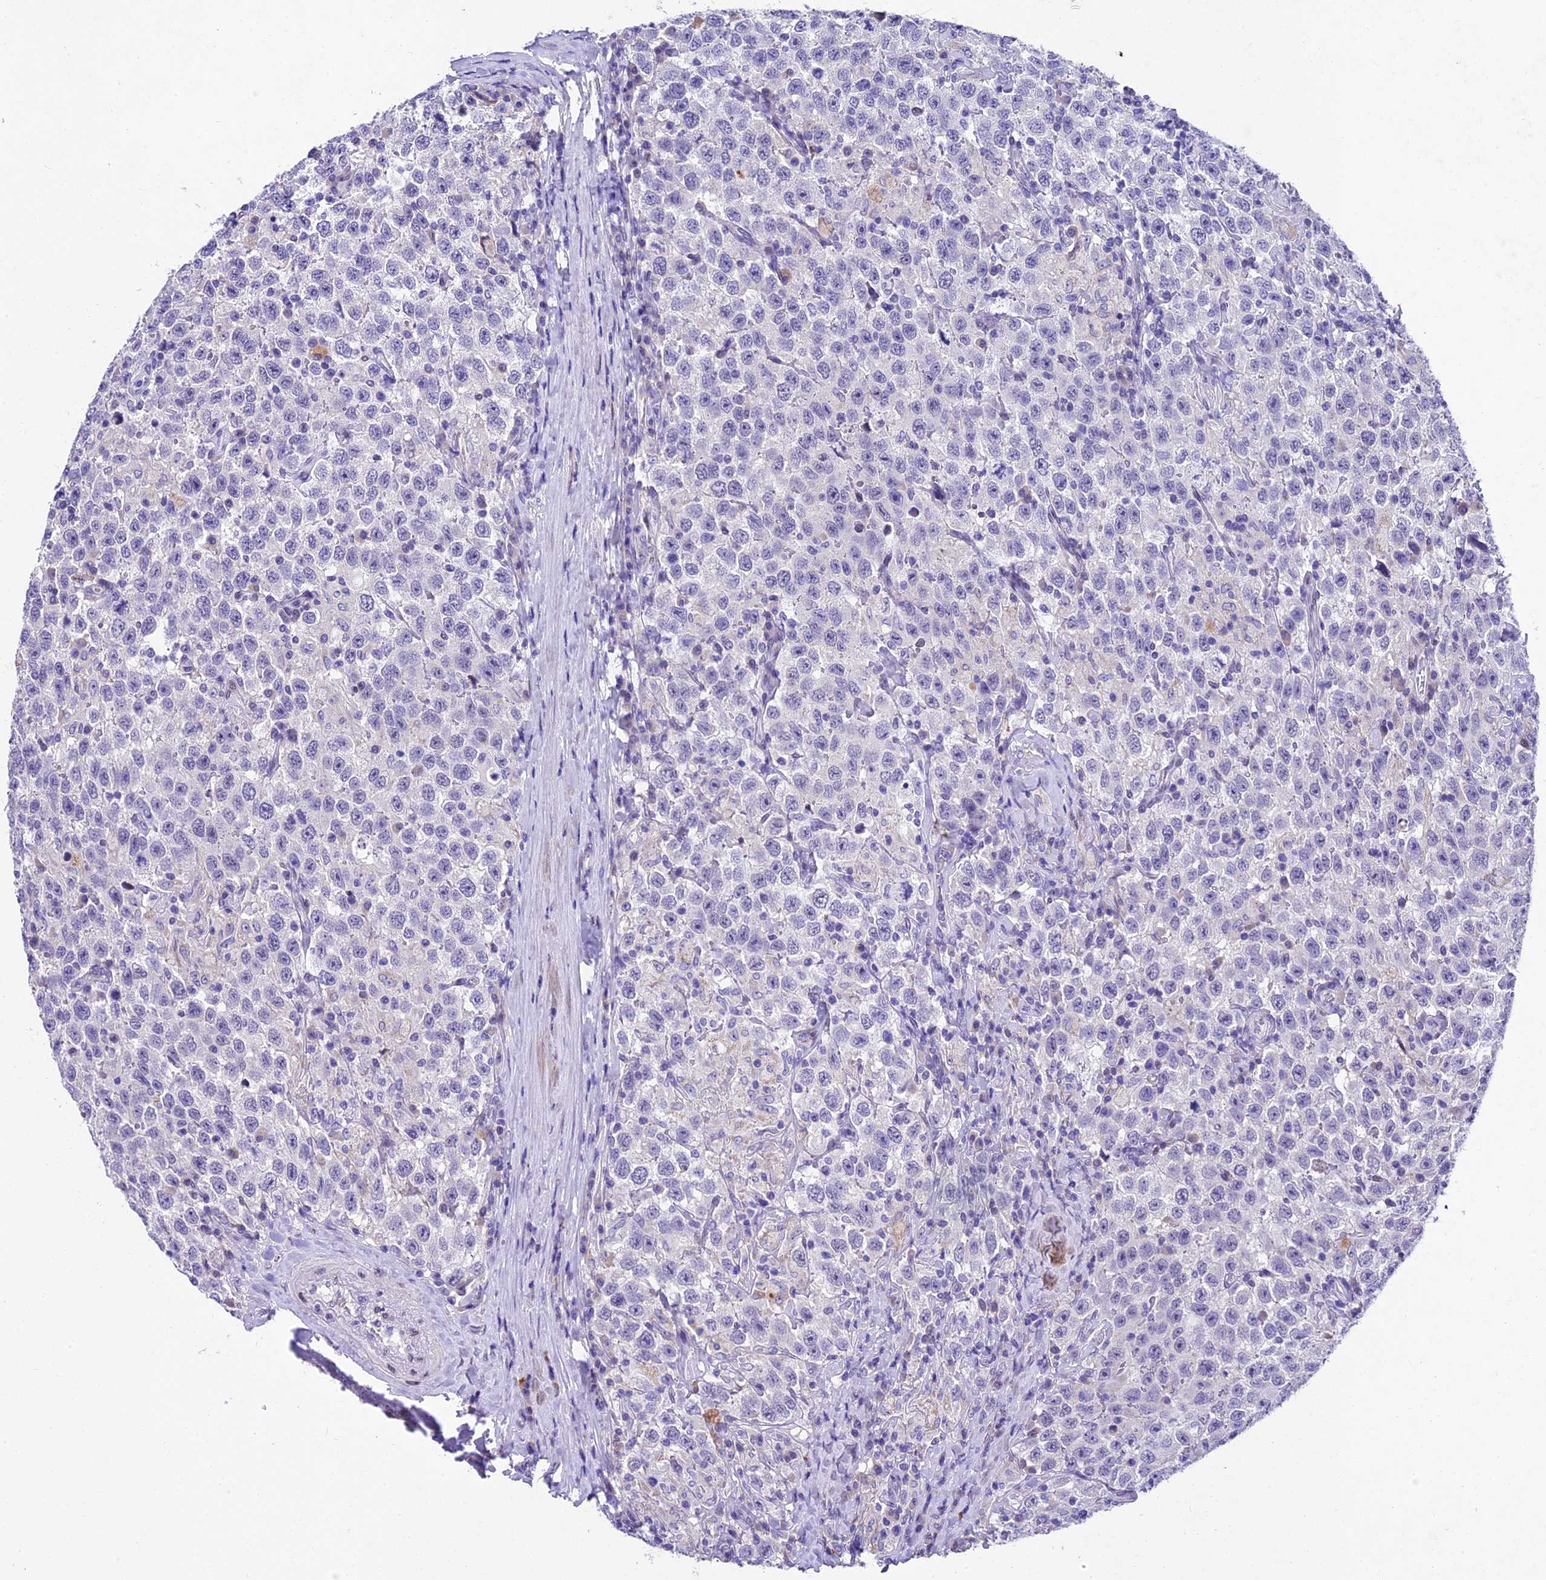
{"staining": {"intensity": "negative", "quantity": "none", "location": "none"}, "tissue": "testis cancer", "cell_type": "Tumor cells", "image_type": "cancer", "snomed": [{"axis": "morphology", "description": "Seminoma, NOS"}, {"axis": "topography", "description": "Testis"}], "caption": "IHC of human seminoma (testis) displays no positivity in tumor cells.", "gene": "IFT140", "patient": {"sex": "male", "age": 41}}